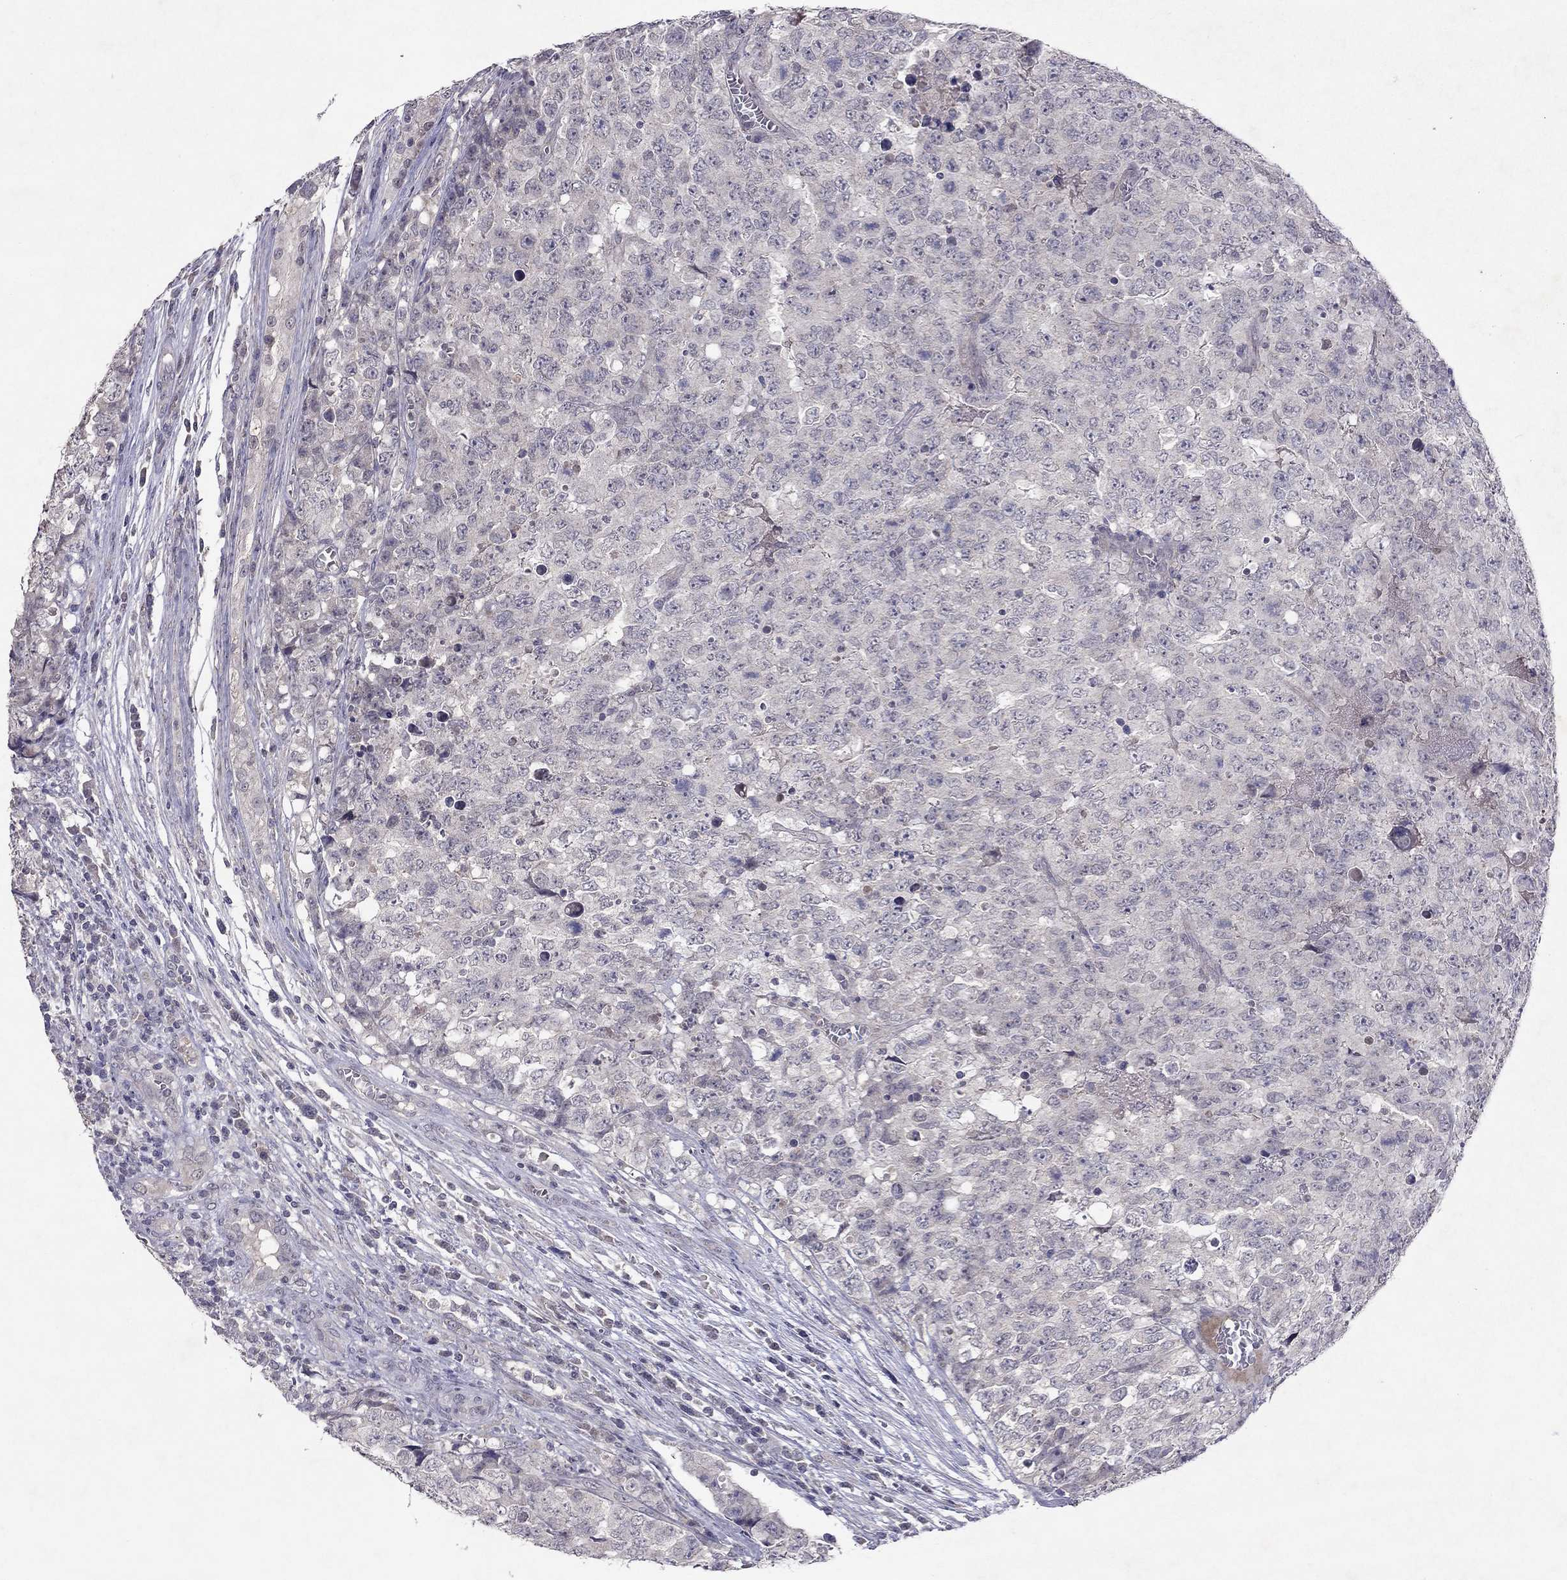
{"staining": {"intensity": "negative", "quantity": "none", "location": "none"}, "tissue": "testis cancer", "cell_type": "Tumor cells", "image_type": "cancer", "snomed": [{"axis": "morphology", "description": "Carcinoma, Embryonal, NOS"}, {"axis": "topography", "description": "Testis"}], "caption": "The histopathology image shows no staining of tumor cells in embryonal carcinoma (testis).", "gene": "ESR2", "patient": {"sex": "male", "age": 23}}